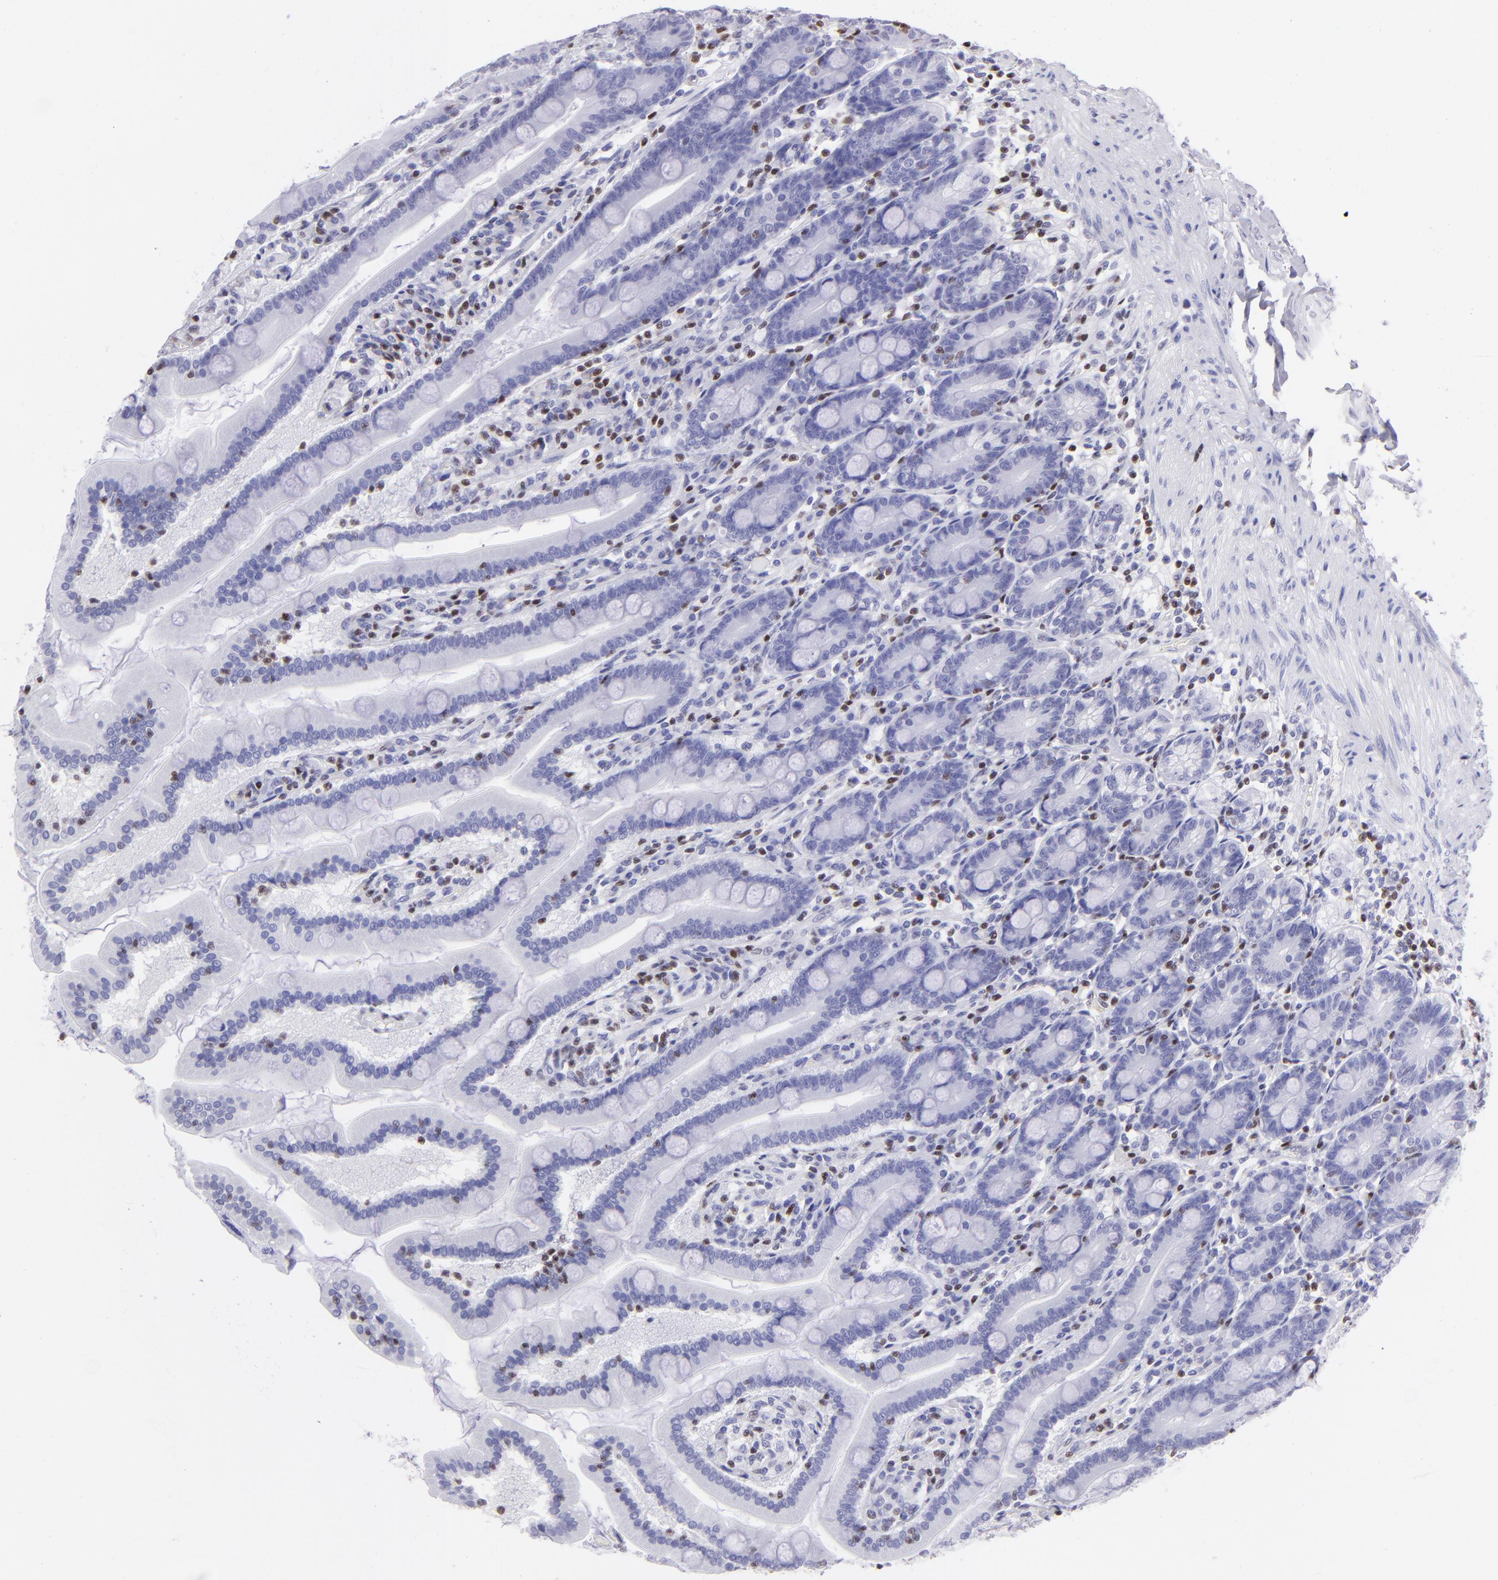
{"staining": {"intensity": "negative", "quantity": "none", "location": "none"}, "tissue": "duodenum", "cell_type": "Glandular cells", "image_type": "normal", "snomed": [{"axis": "morphology", "description": "Normal tissue, NOS"}, {"axis": "topography", "description": "Duodenum"}], "caption": "There is no significant expression in glandular cells of duodenum. (DAB IHC with hematoxylin counter stain).", "gene": "ETS1", "patient": {"sex": "female", "age": 64}}